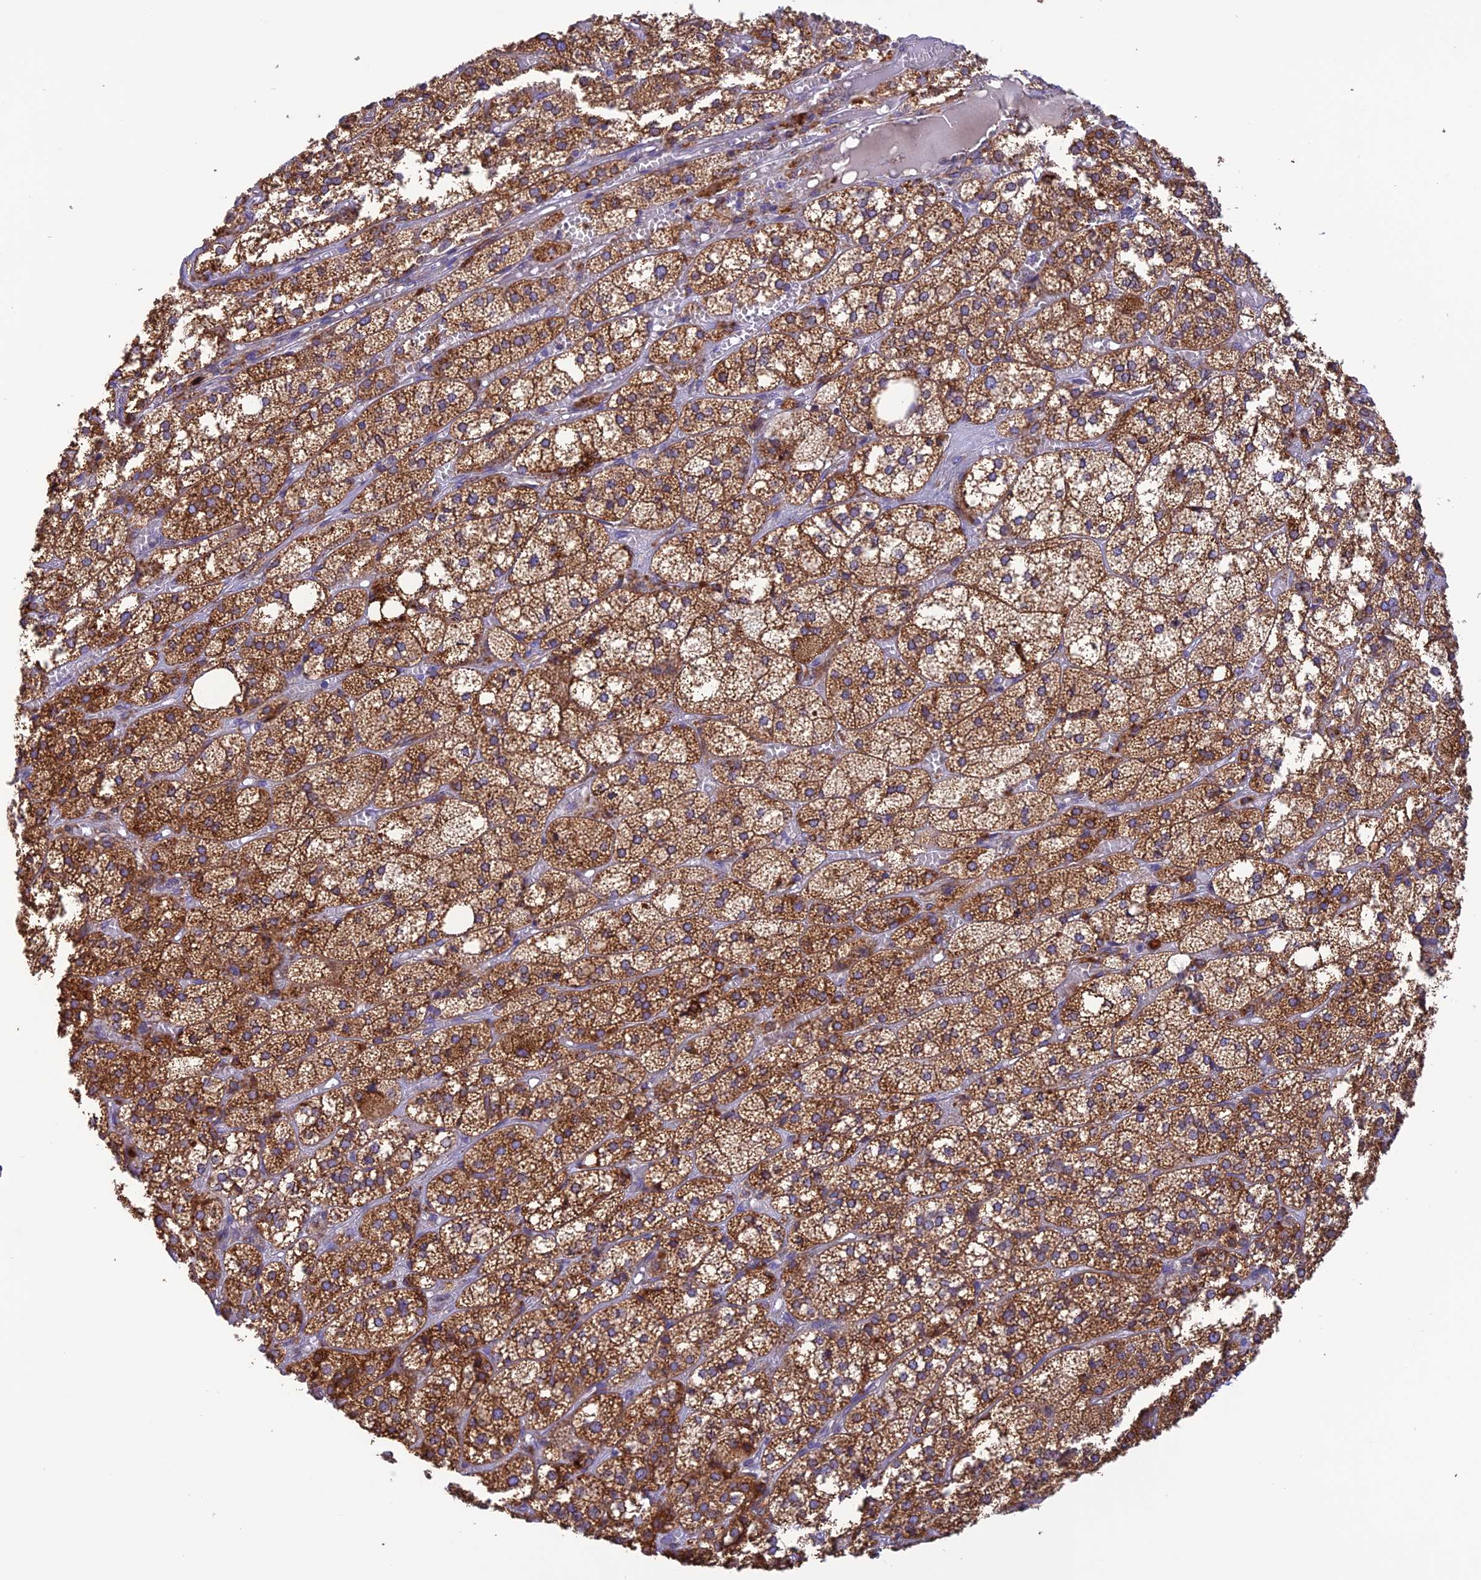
{"staining": {"intensity": "strong", "quantity": ">75%", "location": "cytoplasmic/membranous"}, "tissue": "adrenal gland", "cell_type": "Glandular cells", "image_type": "normal", "snomed": [{"axis": "morphology", "description": "Normal tissue, NOS"}, {"axis": "topography", "description": "Adrenal gland"}], "caption": "Strong cytoplasmic/membranous protein staining is appreciated in approximately >75% of glandular cells in adrenal gland.", "gene": "ENSG00000255439", "patient": {"sex": "female", "age": 61}}